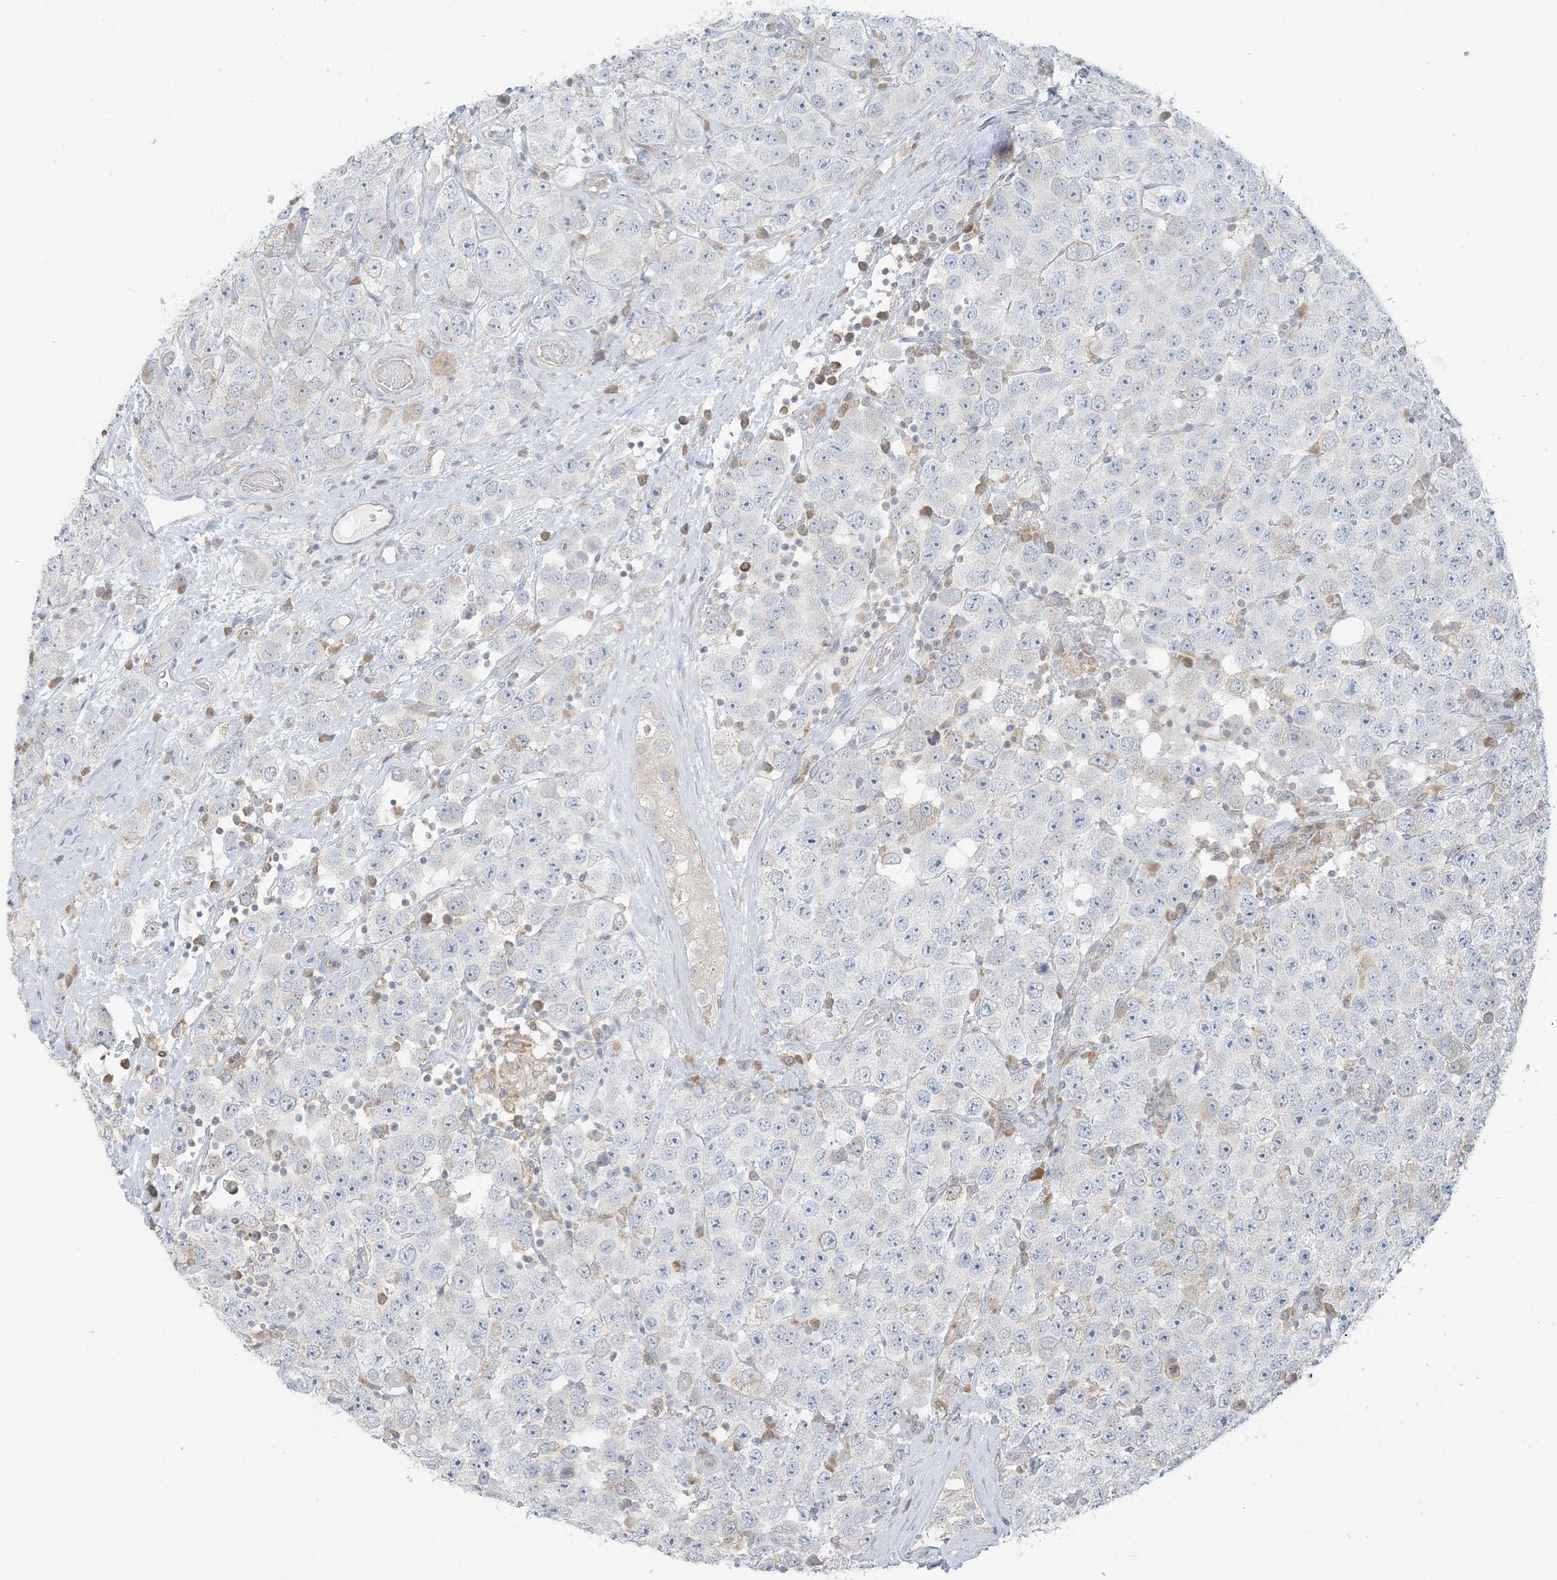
{"staining": {"intensity": "negative", "quantity": "none", "location": "none"}, "tissue": "testis cancer", "cell_type": "Tumor cells", "image_type": "cancer", "snomed": [{"axis": "morphology", "description": "Seminoma, NOS"}, {"axis": "topography", "description": "Testis"}], "caption": "Immunohistochemical staining of seminoma (testis) shows no significant positivity in tumor cells.", "gene": "EEFSEC", "patient": {"sex": "male", "age": 28}}